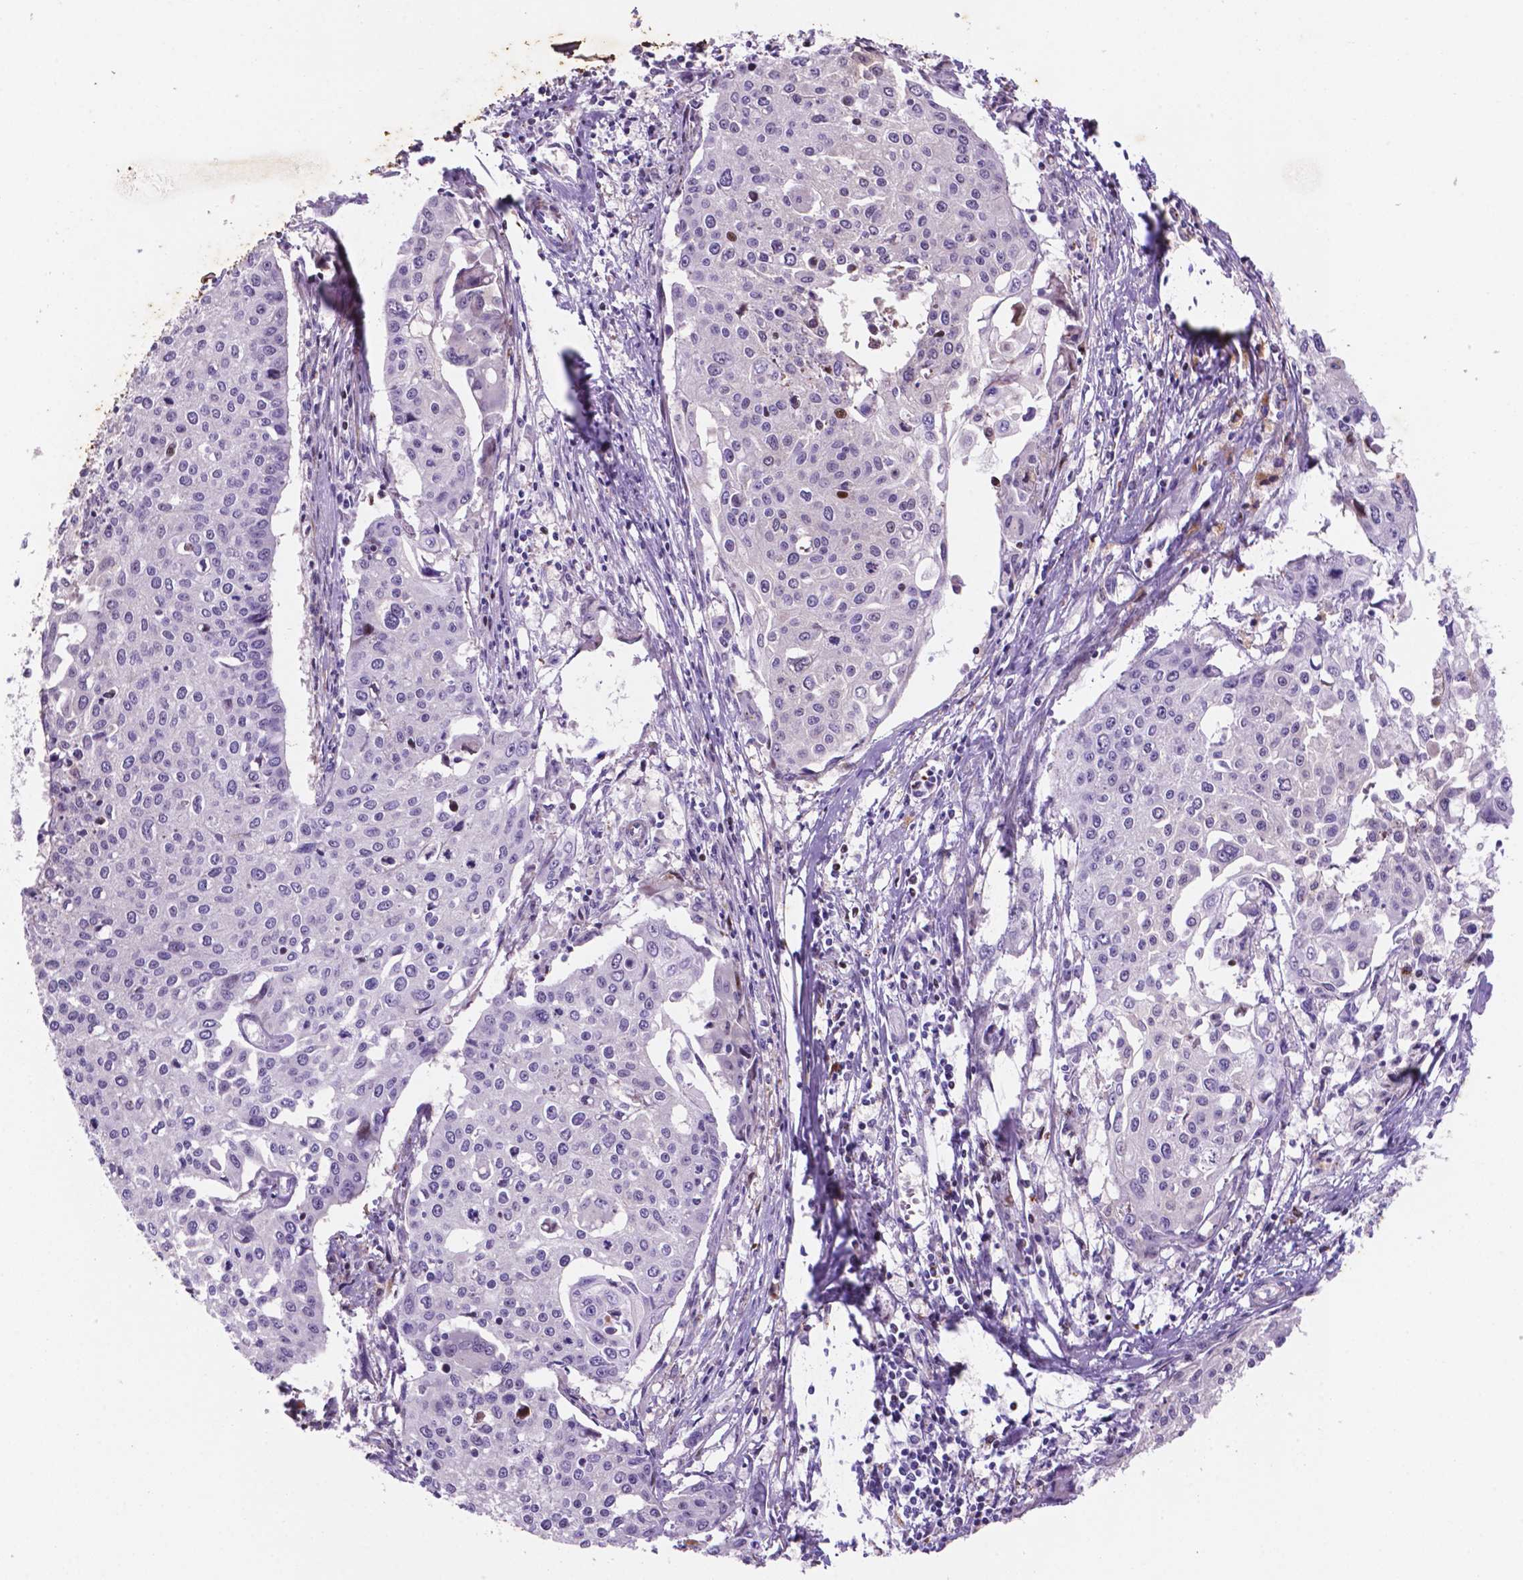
{"staining": {"intensity": "negative", "quantity": "none", "location": "none"}, "tissue": "cervical cancer", "cell_type": "Tumor cells", "image_type": "cancer", "snomed": [{"axis": "morphology", "description": "Squamous cell carcinoma, NOS"}, {"axis": "topography", "description": "Cervix"}], "caption": "Immunohistochemistry of human cervical cancer shows no expression in tumor cells.", "gene": "TM4SF20", "patient": {"sex": "female", "age": 38}}